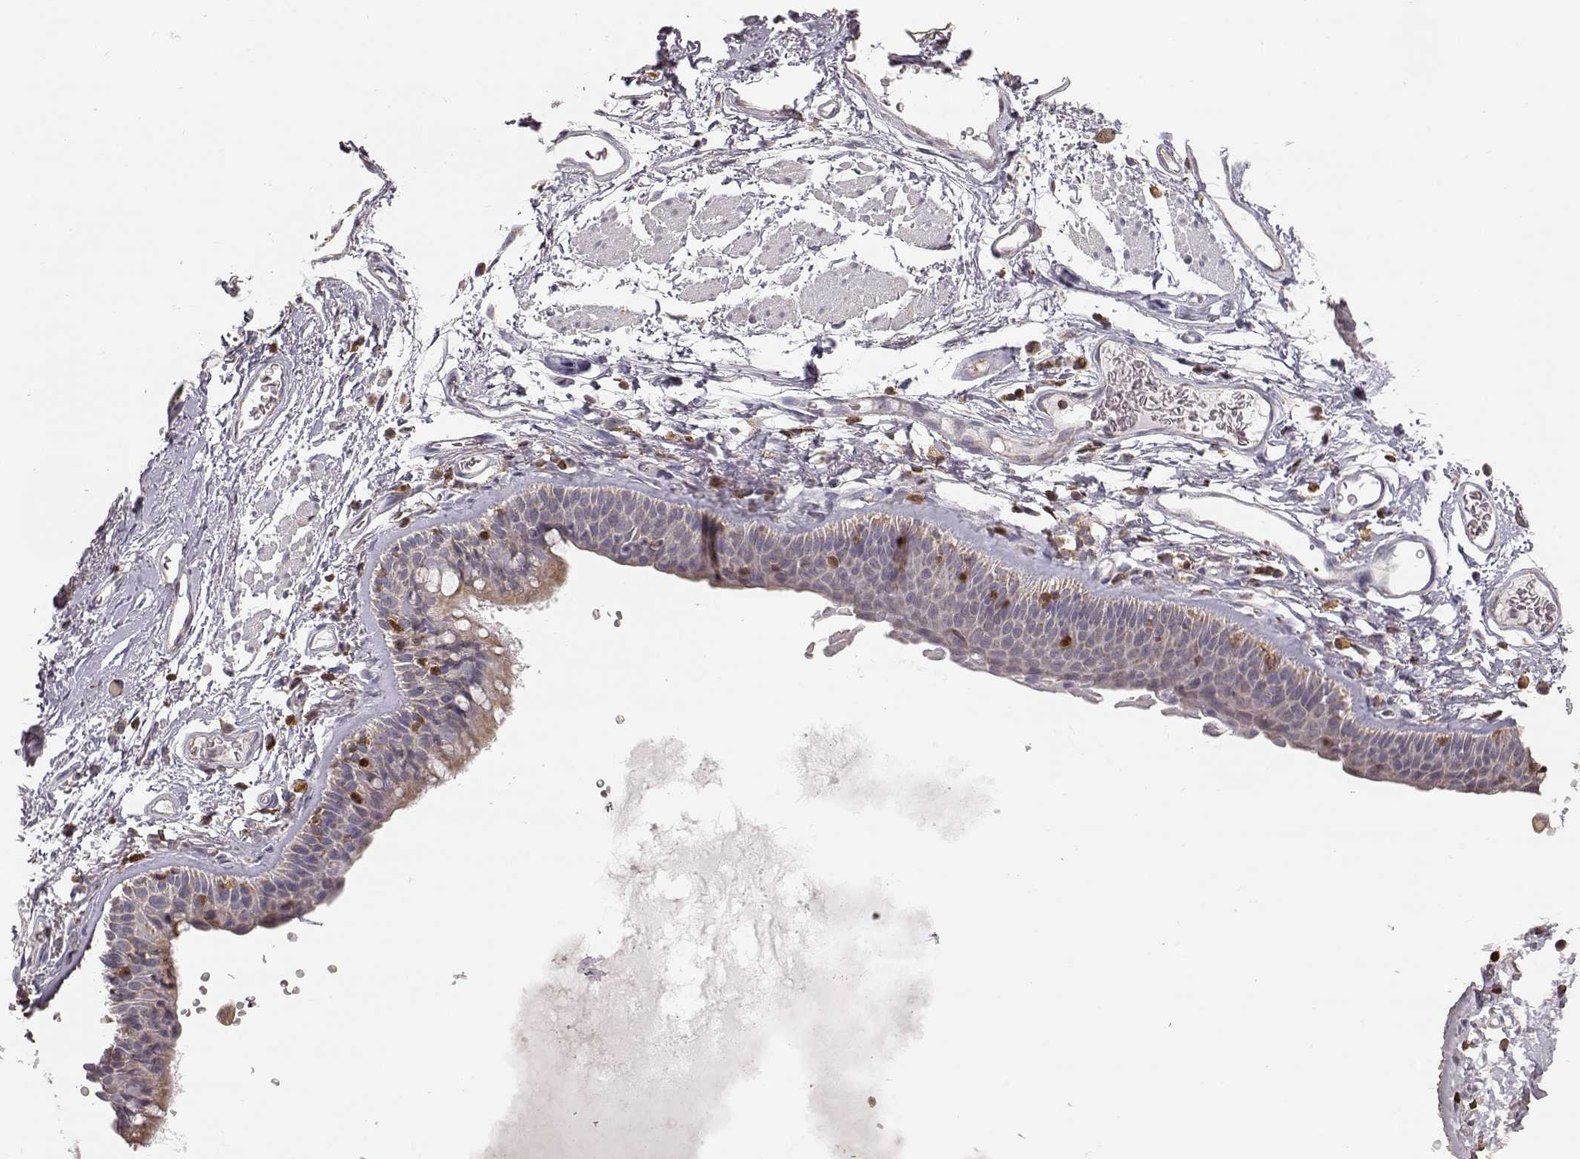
{"staining": {"intensity": "negative", "quantity": "none", "location": "none"}, "tissue": "soft tissue", "cell_type": "Fibroblasts", "image_type": "normal", "snomed": [{"axis": "morphology", "description": "Normal tissue, NOS"}, {"axis": "topography", "description": "Cartilage tissue"}, {"axis": "topography", "description": "Bronchus"}], "caption": "Image shows no significant protein positivity in fibroblasts of normal soft tissue.", "gene": "GRAP2", "patient": {"sex": "female", "age": 79}}